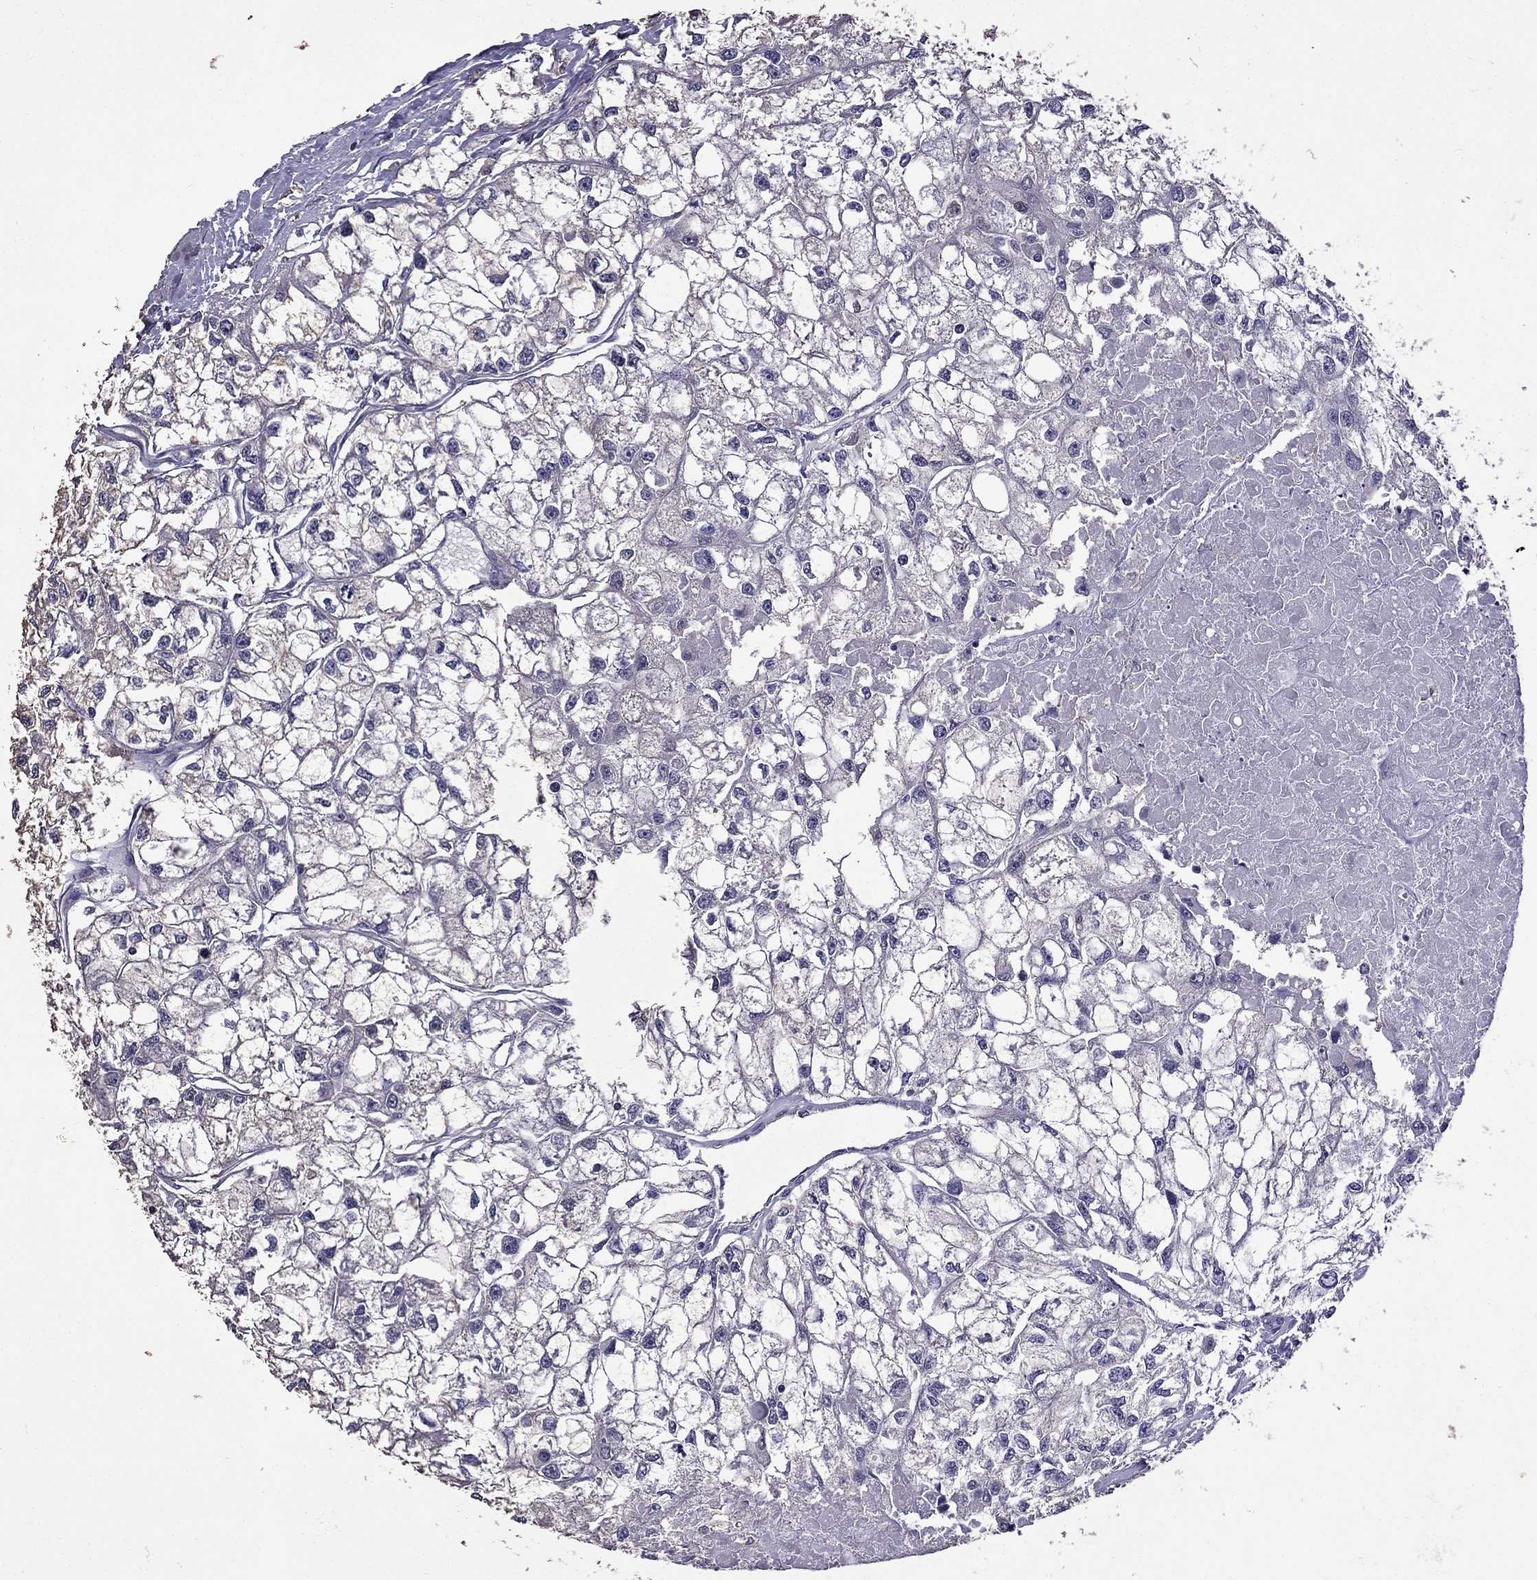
{"staining": {"intensity": "negative", "quantity": "none", "location": "none"}, "tissue": "renal cancer", "cell_type": "Tumor cells", "image_type": "cancer", "snomed": [{"axis": "morphology", "description": "Adenocarcinoma, NOS"}, {"axis": "topography", "description": "Kidney"}], "caption": "There is no significant positivity in tumor cells of adenocarcinoma (renal).", "gene": "NKX3-1", "patient": {"sex": "male", "age": 56}}